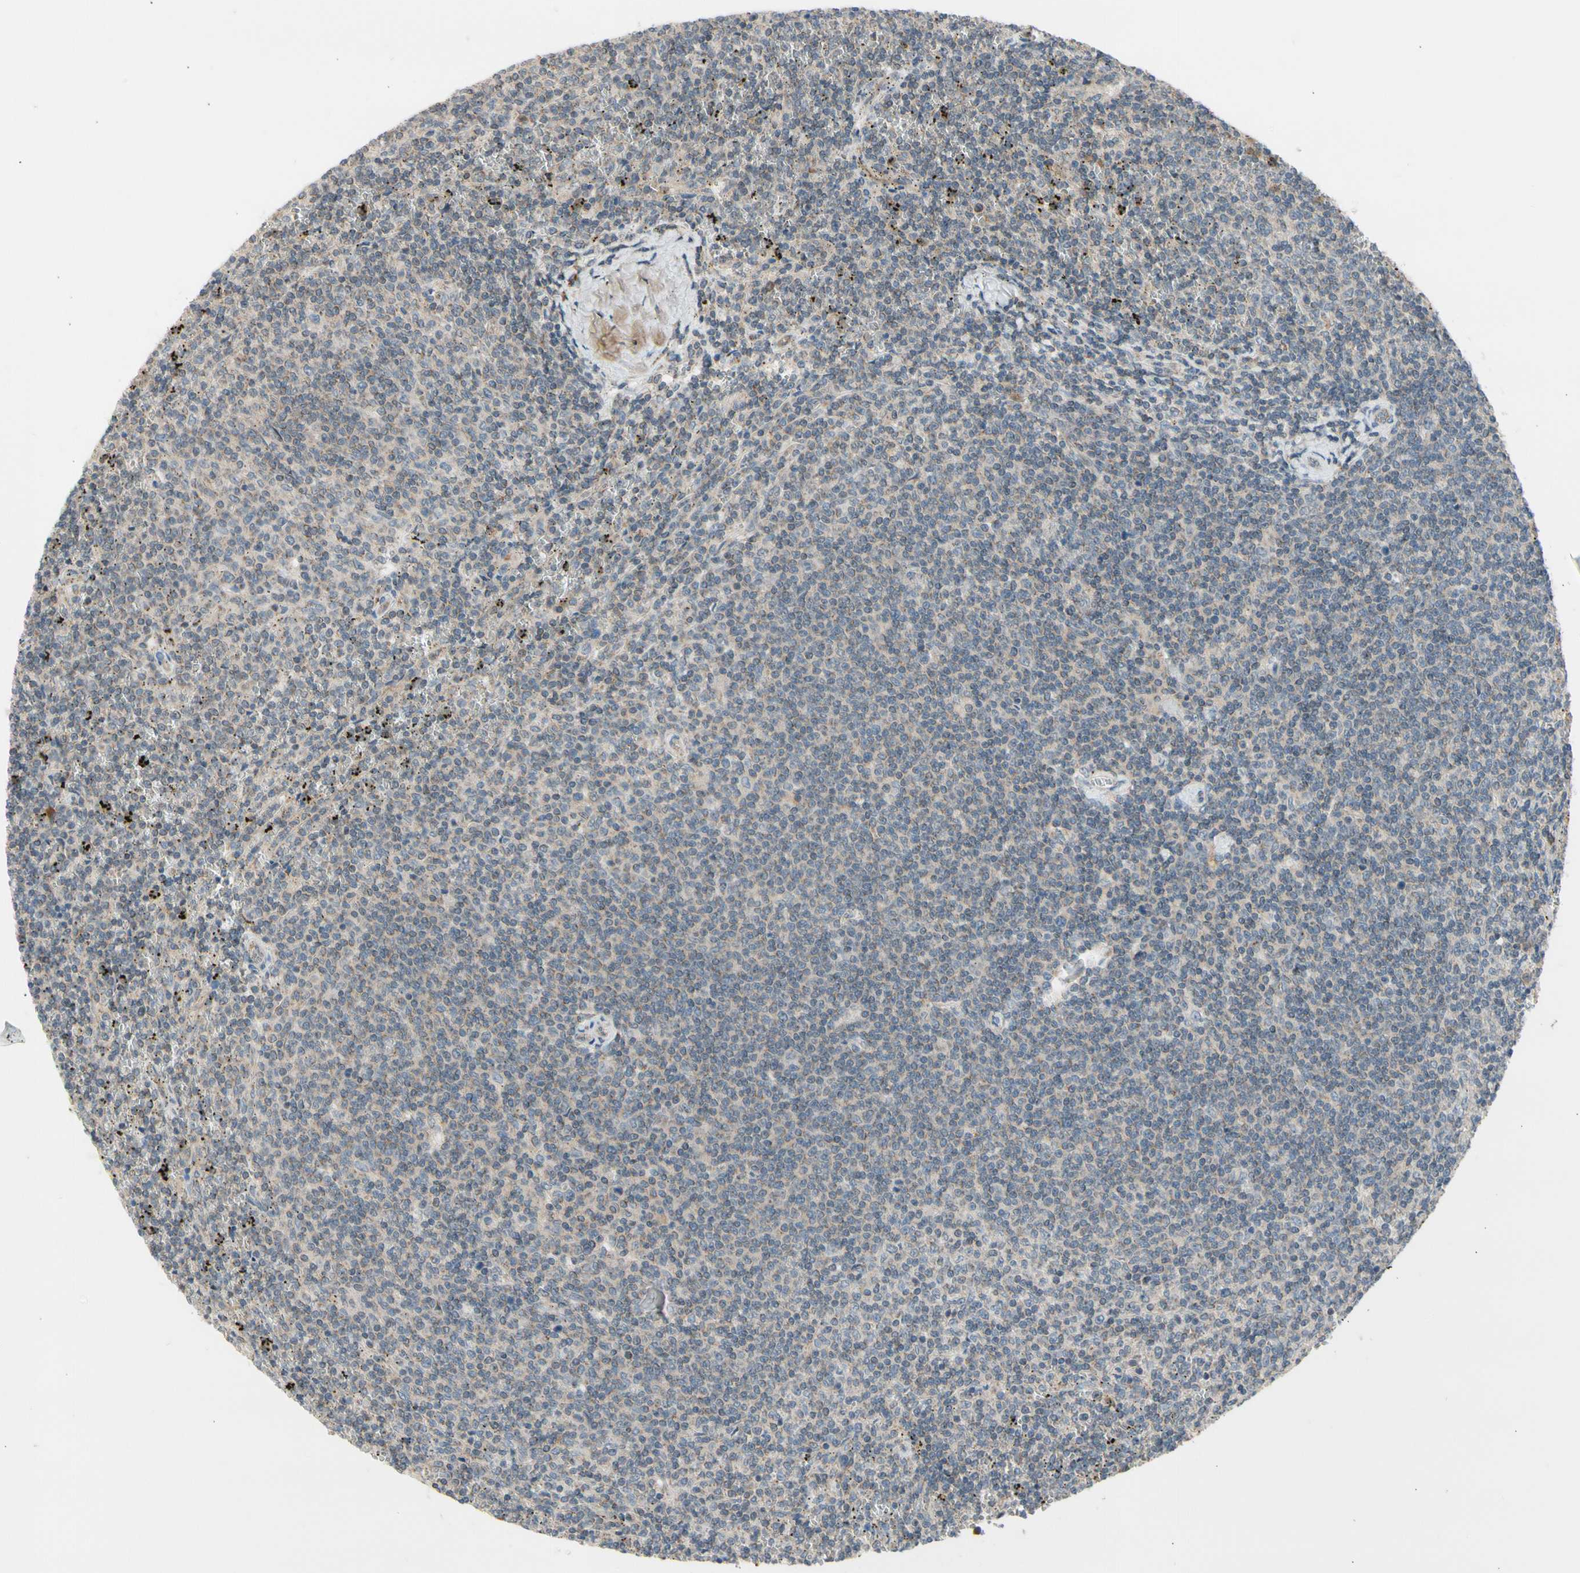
{"staining": {"intensity": "weak", "quantity": "25%-75%", "location": "cytoplasmic/membranous"}, "tissue": "lymphoma", "cell_type": "Tumor cells", "image_type": "cancer", "snomed": [{"axis": "morphology", "description": "Malignant lymphoma, non-Hodgkin's type, Low grade"}, {"axis": "topography", "description": "Spleen"}], "caption": "Approximately 25%-75% of tumor cells in human low-grade malignant lymphoma, non-Hodgkin's type reveal weak cytoplasmic/membranous protein staining as visualized by brown immunohistochemical staining.", "gene": "GALNT5", "patient": {"sex": "female", "age": 50}}